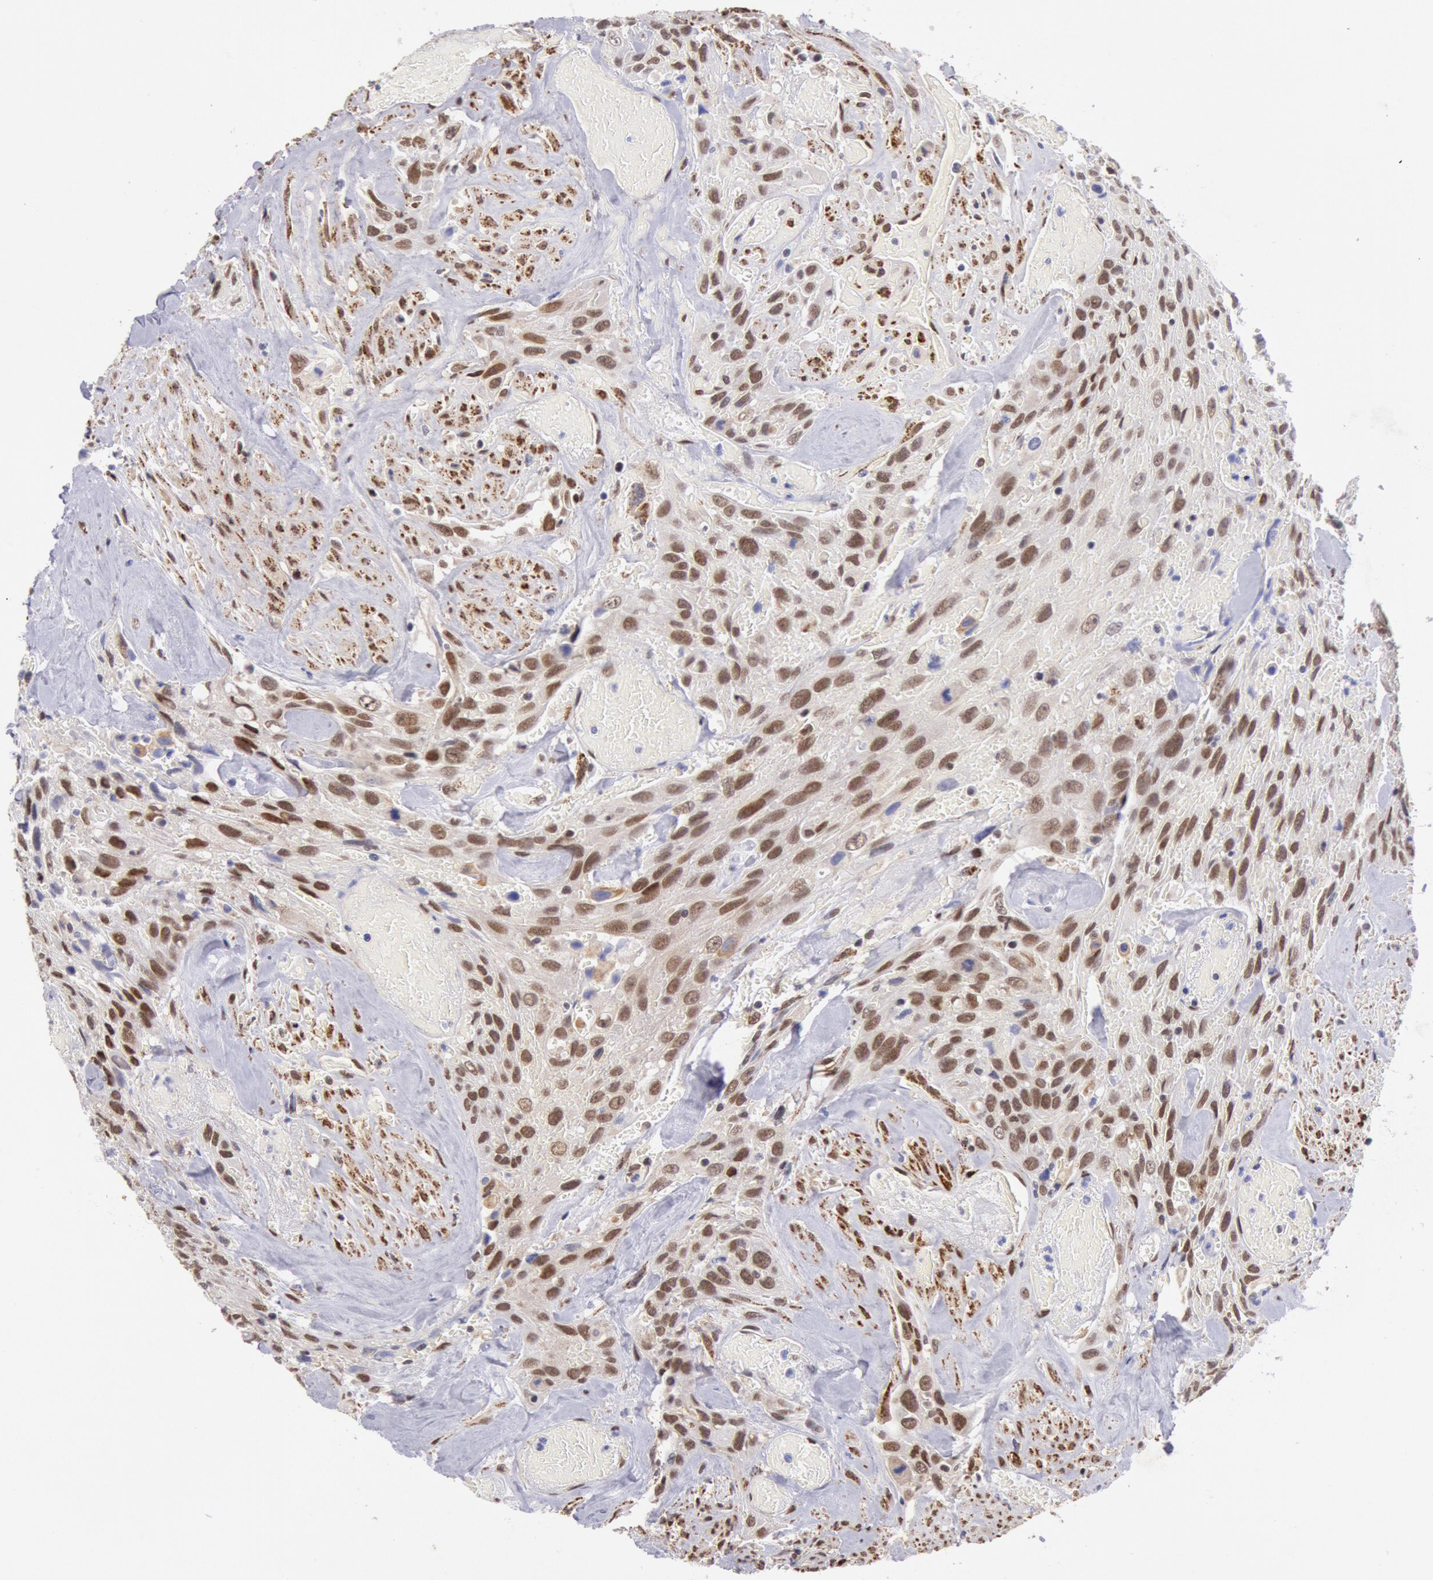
{"staining": {"intensity": "moderate", "quantity": ">75%", "location": "nuclear"}, "tissue": "urothelial cancer", "cell_type": "Tumor cells", "image_type": "cancer", "snomed": [{"axis": "morphology", "description": "Urothelial carcinoma, High grade"}, {"axis": "topography", "description": "Urinary bladder"}], "caption": "A medium amount of moderate nuclear expression is seen in about >75% of tumor cells in urothelial cancer tissue. Using DAB (3,3'-diaminobenzidine) (brown) and hematoxylin (blue) stains, captured at high magnification using brightfield microscopy.", "gene": "CDKN2B", "patient": {"sex": "female", "age": 84}}